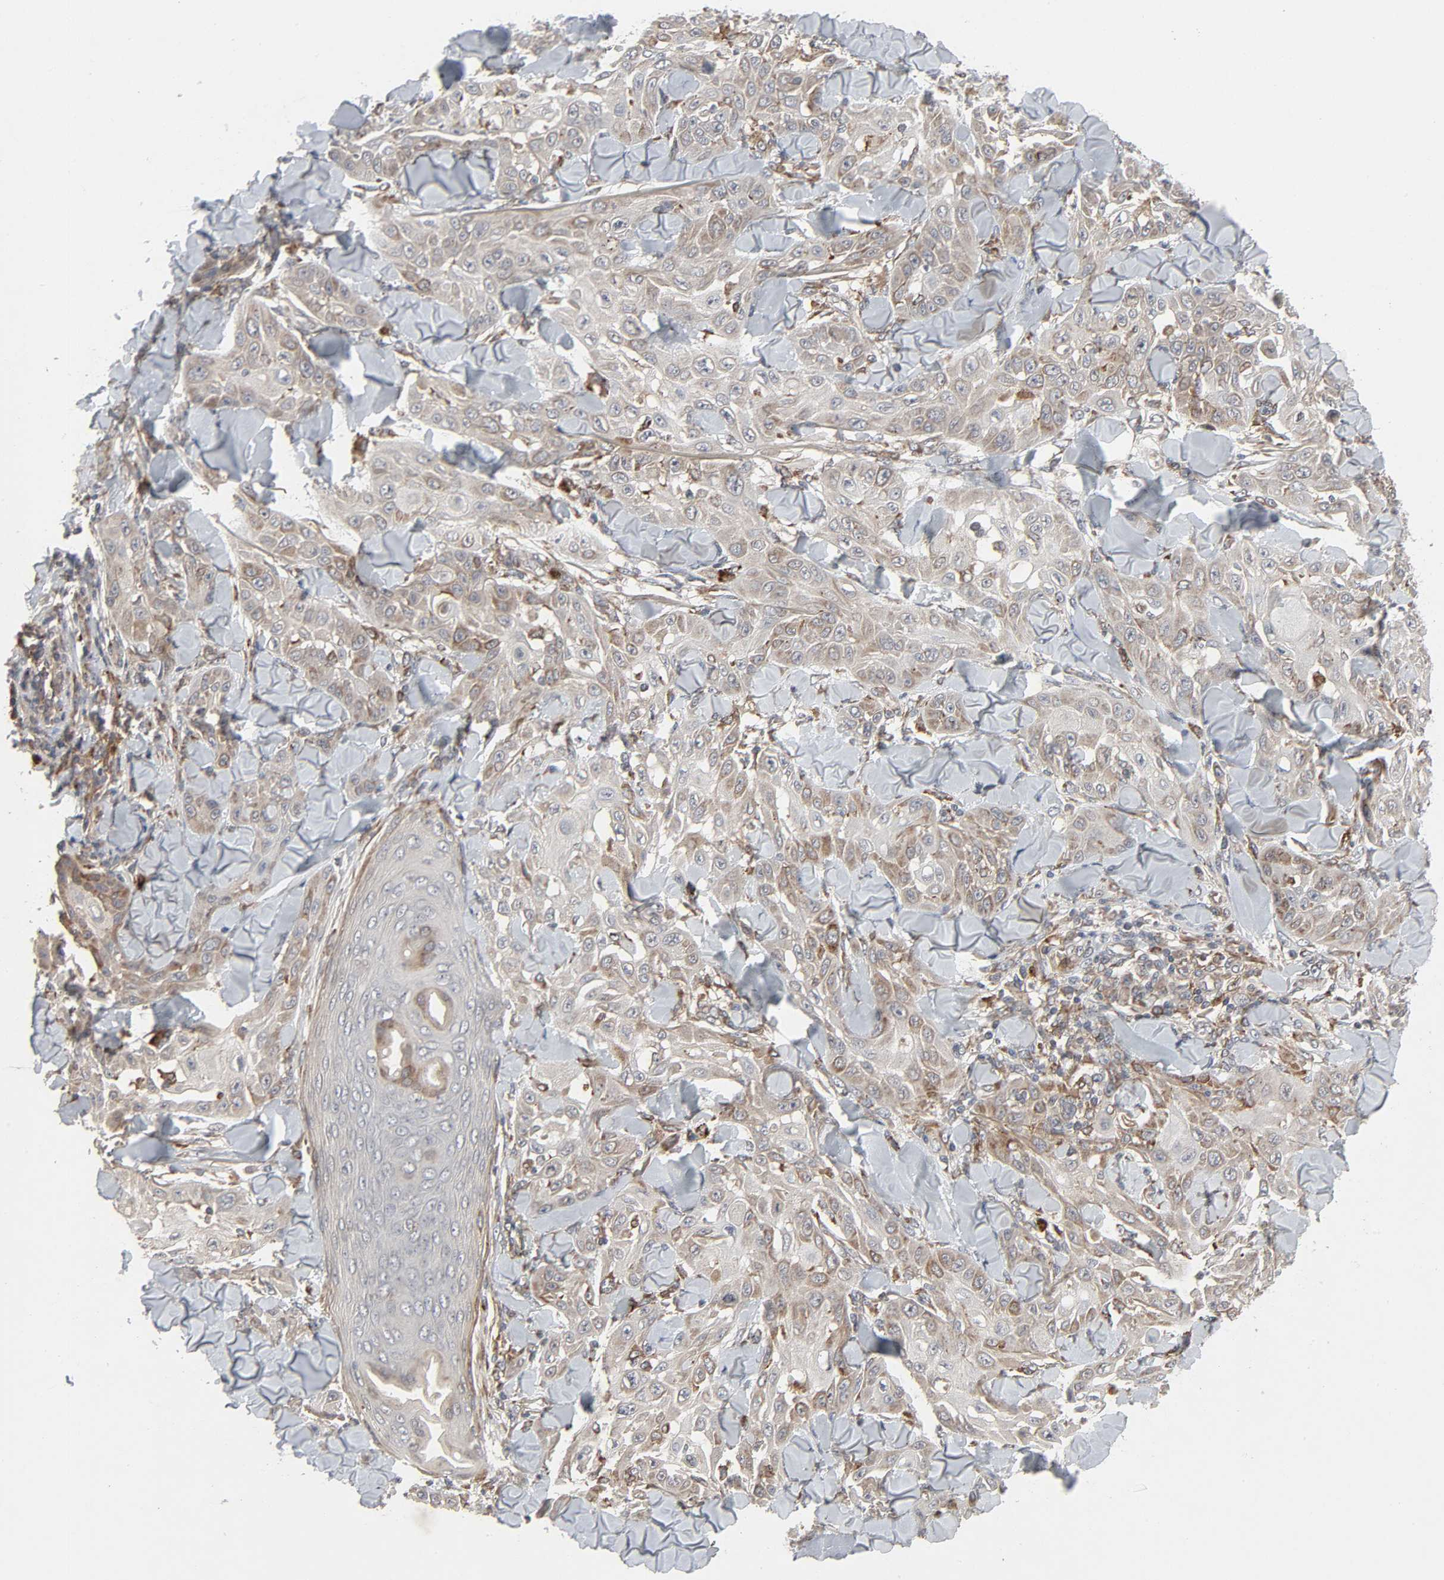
{"staining": {"intensity": "weak", "quantity": ">75%", "location": "cytoplasmic/membranous"}, "tissue": "skin cancer", "cell_type": "Tumor cells", "image_type": "cancer", "snomed": [{"axis": "morphology", "description": "Squamous cell carcinoma, NOS"}, {"axis": "topography", "description": "Skin"}], "caption": "This photomicrograph exhibits IHC staining of human squamous cell carcinoma (skin), with low weak cytoplasmic/membranous positivity in about >75% of tumor cells.", "gene": "ADCY4", "patient": {"sex": "male", "age": 24}}